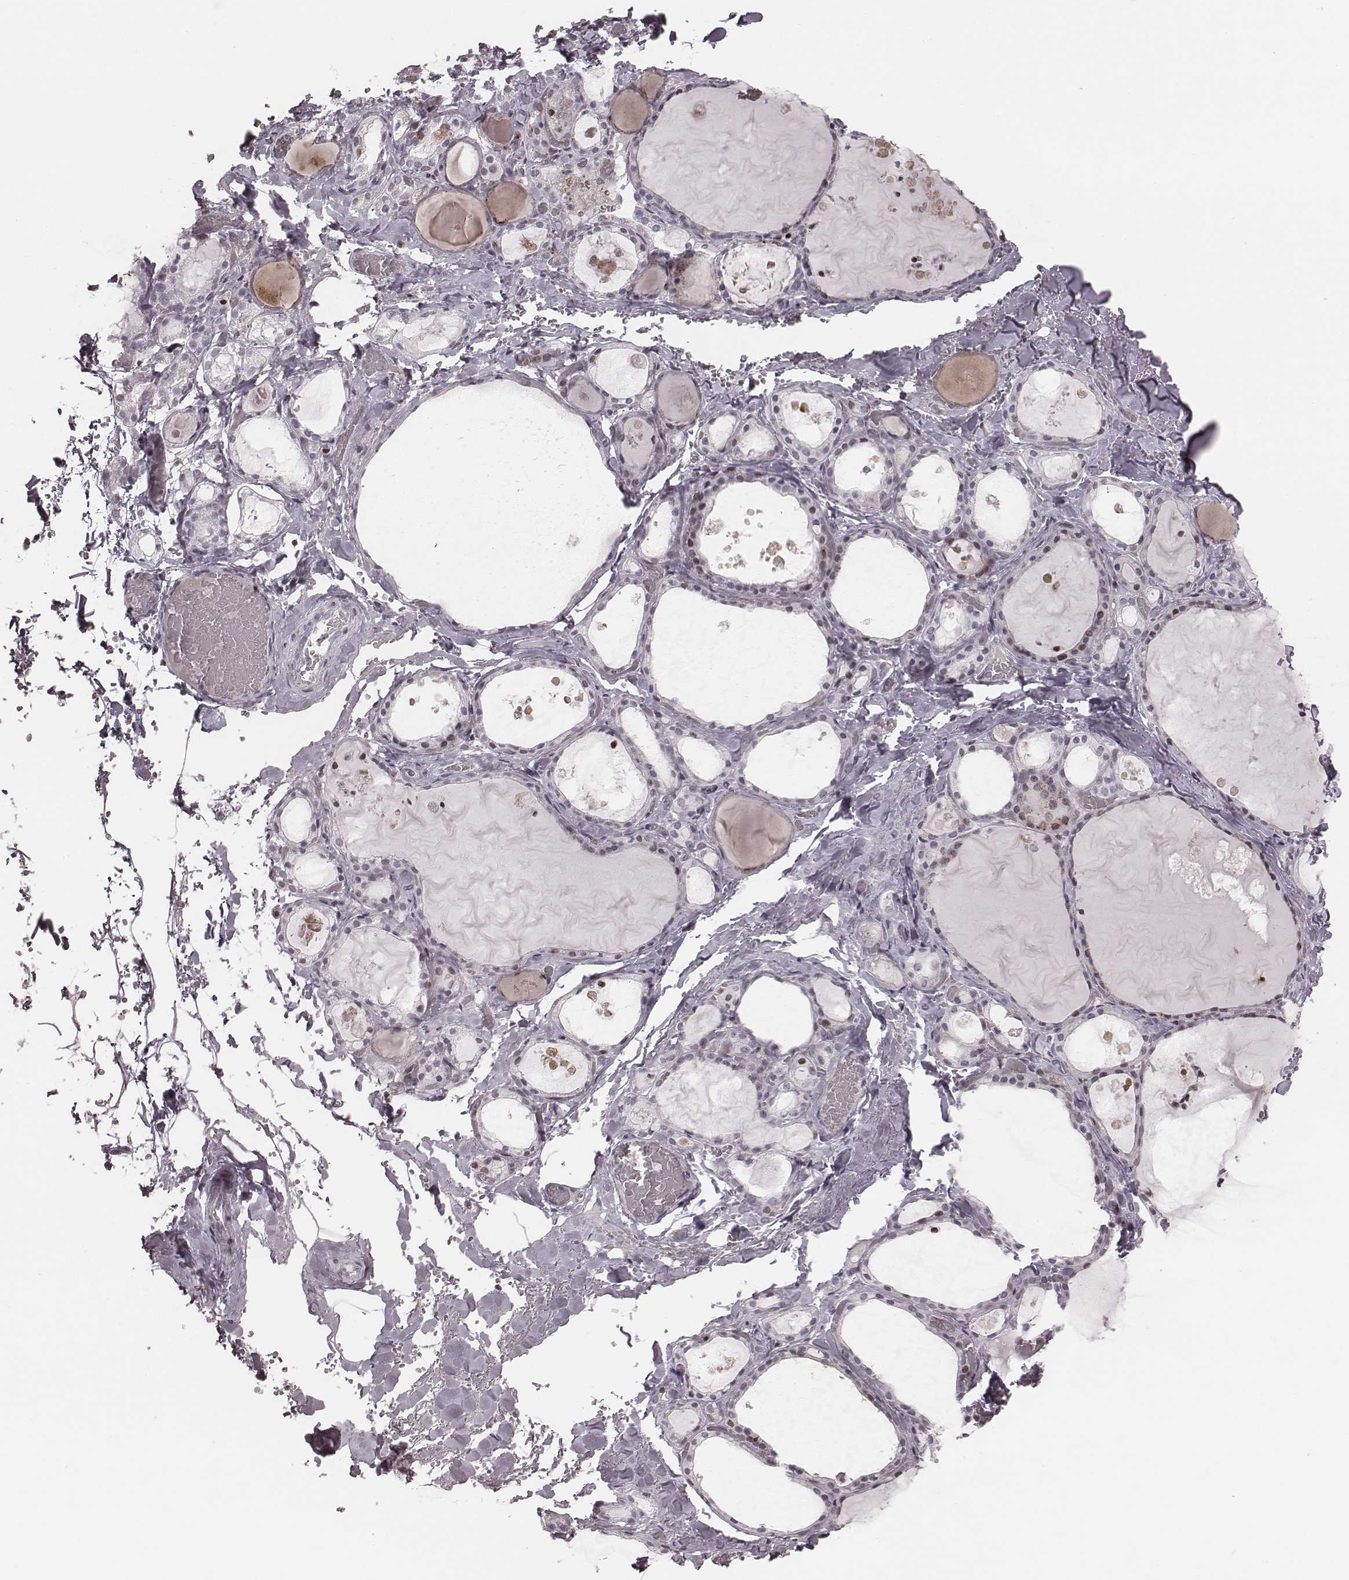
{"staining": {"intensity": "negative", "quantity": "none", "location": "none"}, "tissue": "thyroid gland", "cell_type": "Glandular cells", "image_type": "normal", "snomed": [{"axis": "morphology", "description": "Normal tissue, NOS"}, {"axis": "topography", "description": "Thyroid gland"}], "caption": "Glandular cells show no significant protein positivity in unremarkable thyroid gland. (IHC, brightfield microscopy, high magnification).", "gene": "NDC1", "patient": {"sex": "male", "age": 56}}